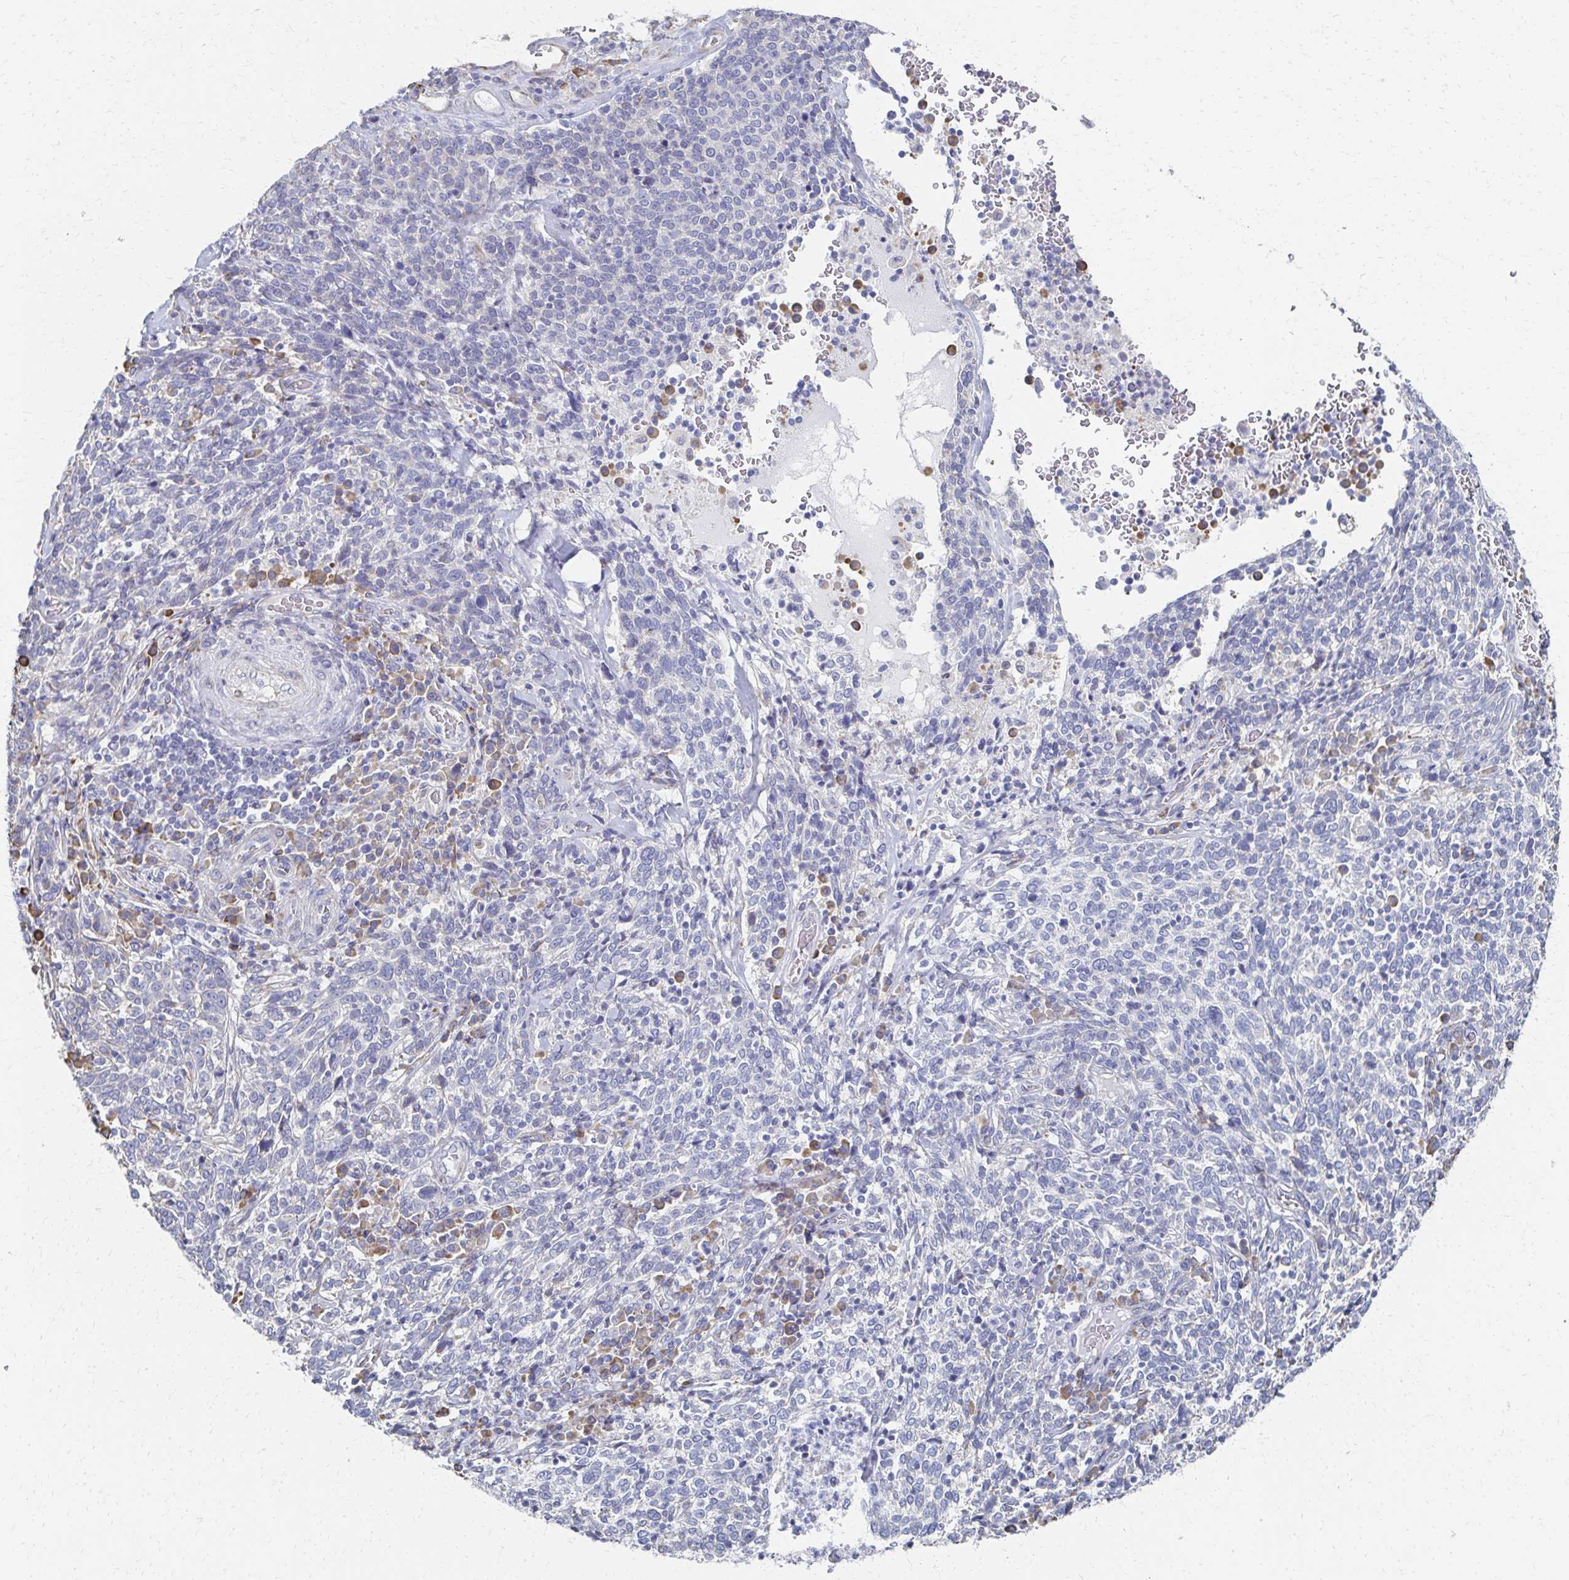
{"staining": {"intensity": "negative", "quantity": "none", "location": "none"}, "tissue": "cervical cancer", "cell_type": "Tumor cells", "image_type": "cancer", "snomed": [{"axis": "morphology", "description": "Squamous cell carcinoma, NOS"}, {"axis": "topography", "description": "Cervix"}], "caption": "Immunohistochemistry of cervical cancer (squamous cell carcinoma) displays no positivity in tumor cells.", "gene": "ATP1A3", "patient": {"sex": "female", "age": 46}}